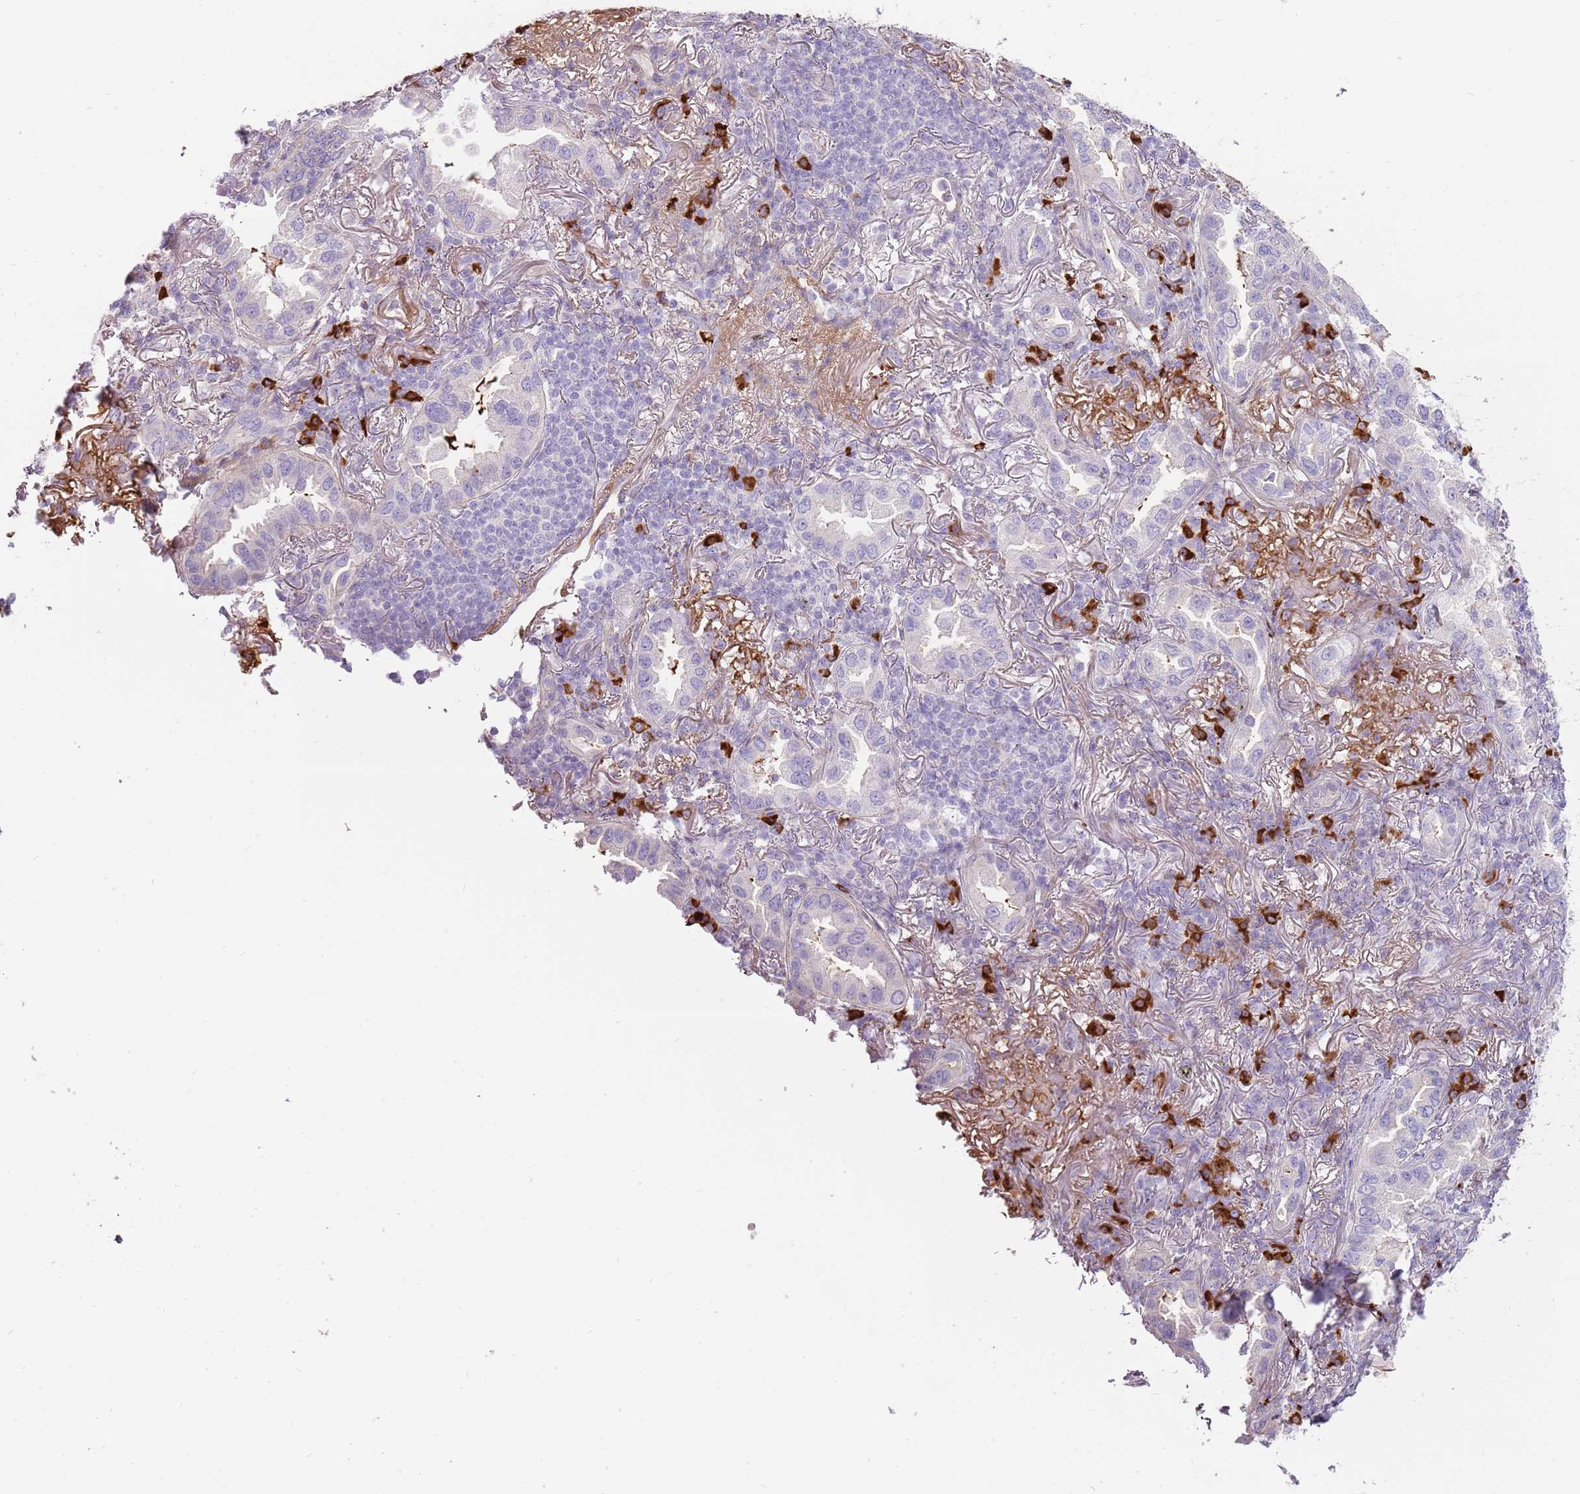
{"staining": {"intensity": "negative", "quantity": "none", "location": "none"}, "tissue": "lung cancer", "cell_type": "Tumor cells", "image_type": "cancer", "snomed": [{"axis": "morphology", "description": "Adenocarcinoma, NOS"}, {"axis": "topography", "description": "Lung"}], "caption": "Immunohistochemistry histopathology image of neoplastic tissue: lung cancer stained with DAB exhibits no significant protein staining in tumor cells.", "gene": "MCUB", "patient": {"sex": "female", "age": 69}}